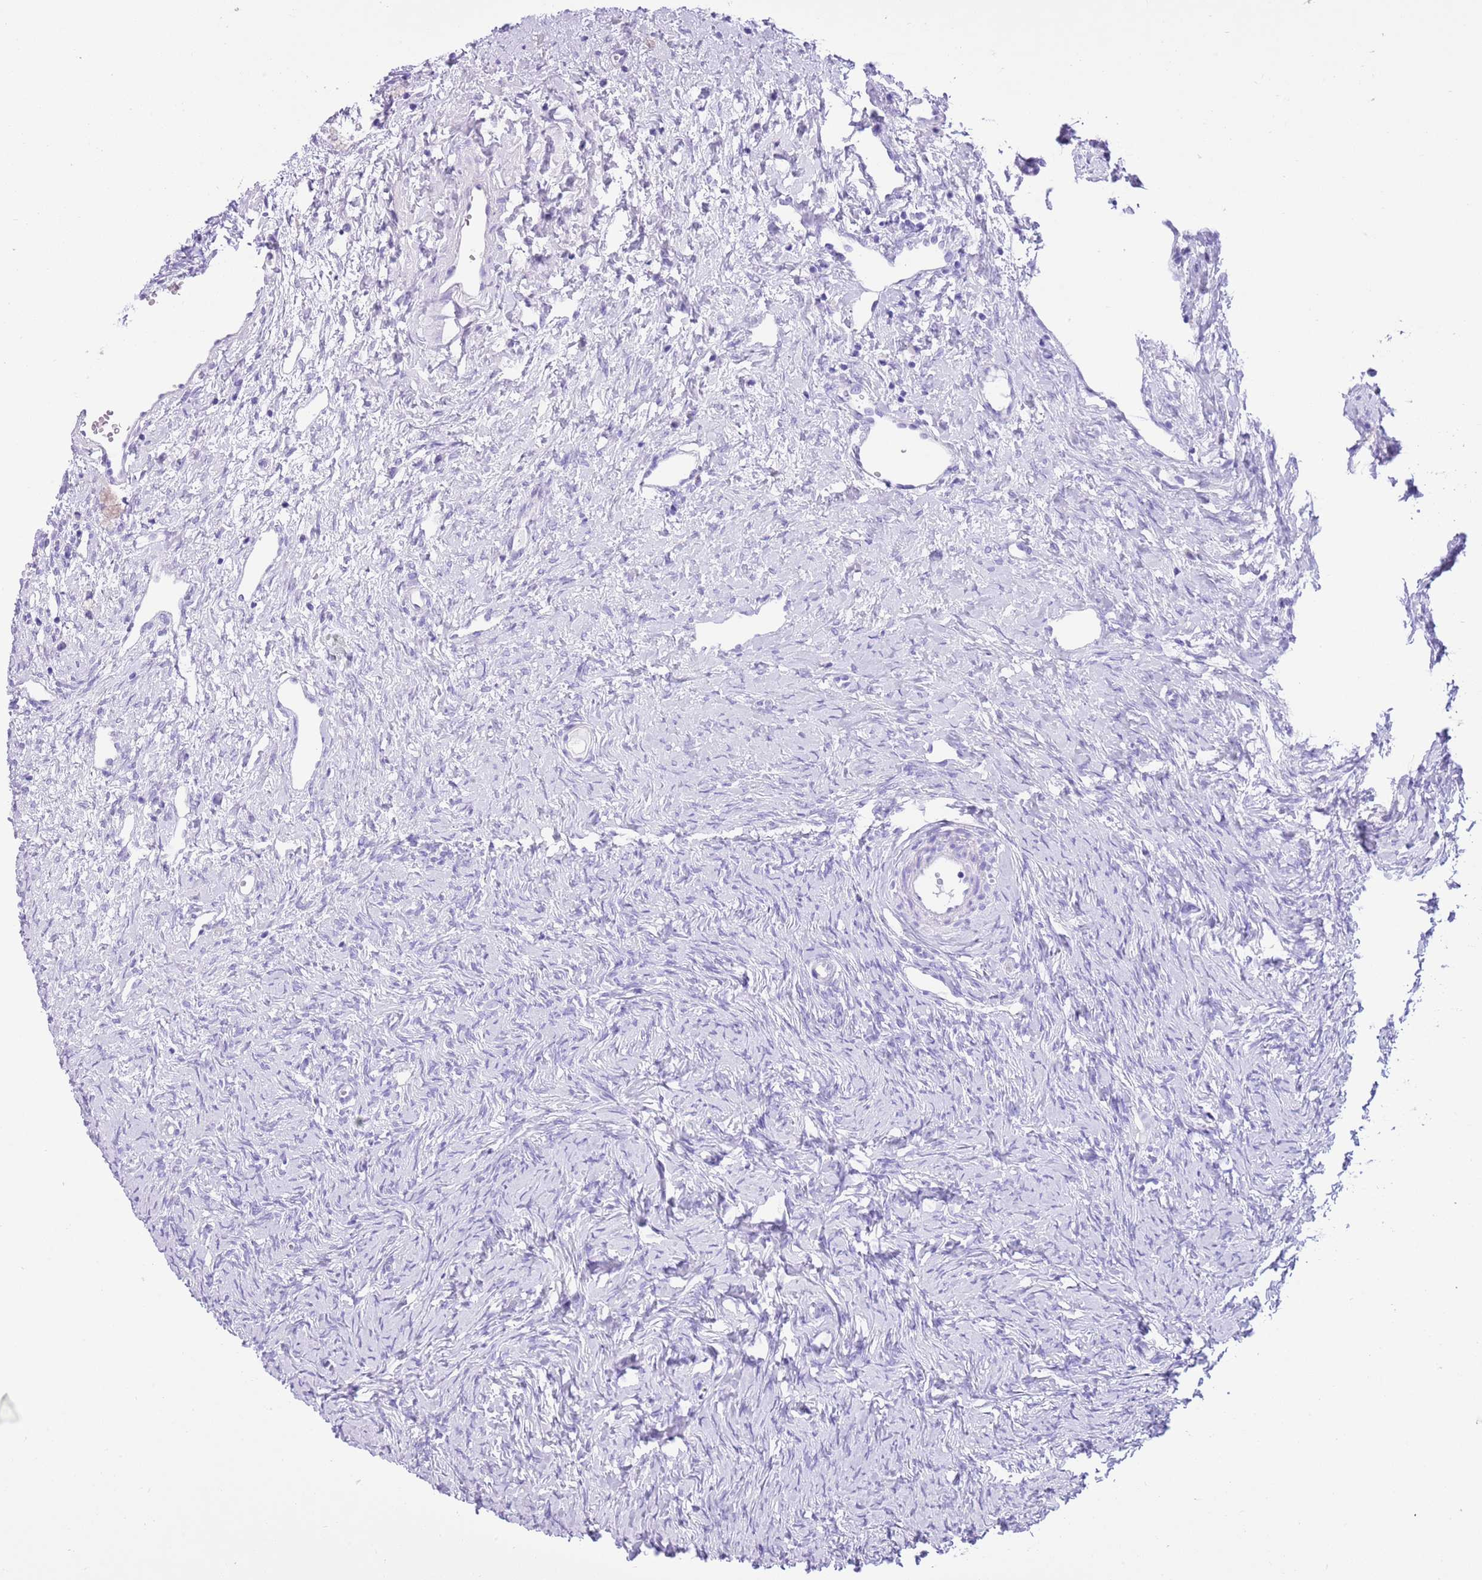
{"staining": {"intensity": "negative", "quantity": "none", "location": "none"}, "tissue": "ovary", "cell_type": "Ovarian stroma cells", "image_type": "normal", "snomed": [{"axis": "morphology", "description": "Normal tissue, NOS"}, {"axis": "topography", "description": "Ovary"}], "caption": "Benign ovary was stained to show a protein in brown. There is no significant expression in ovarian stroma cells.", "gene": "TMEM185A", "patient": {"sex": "female", "age": 51}}